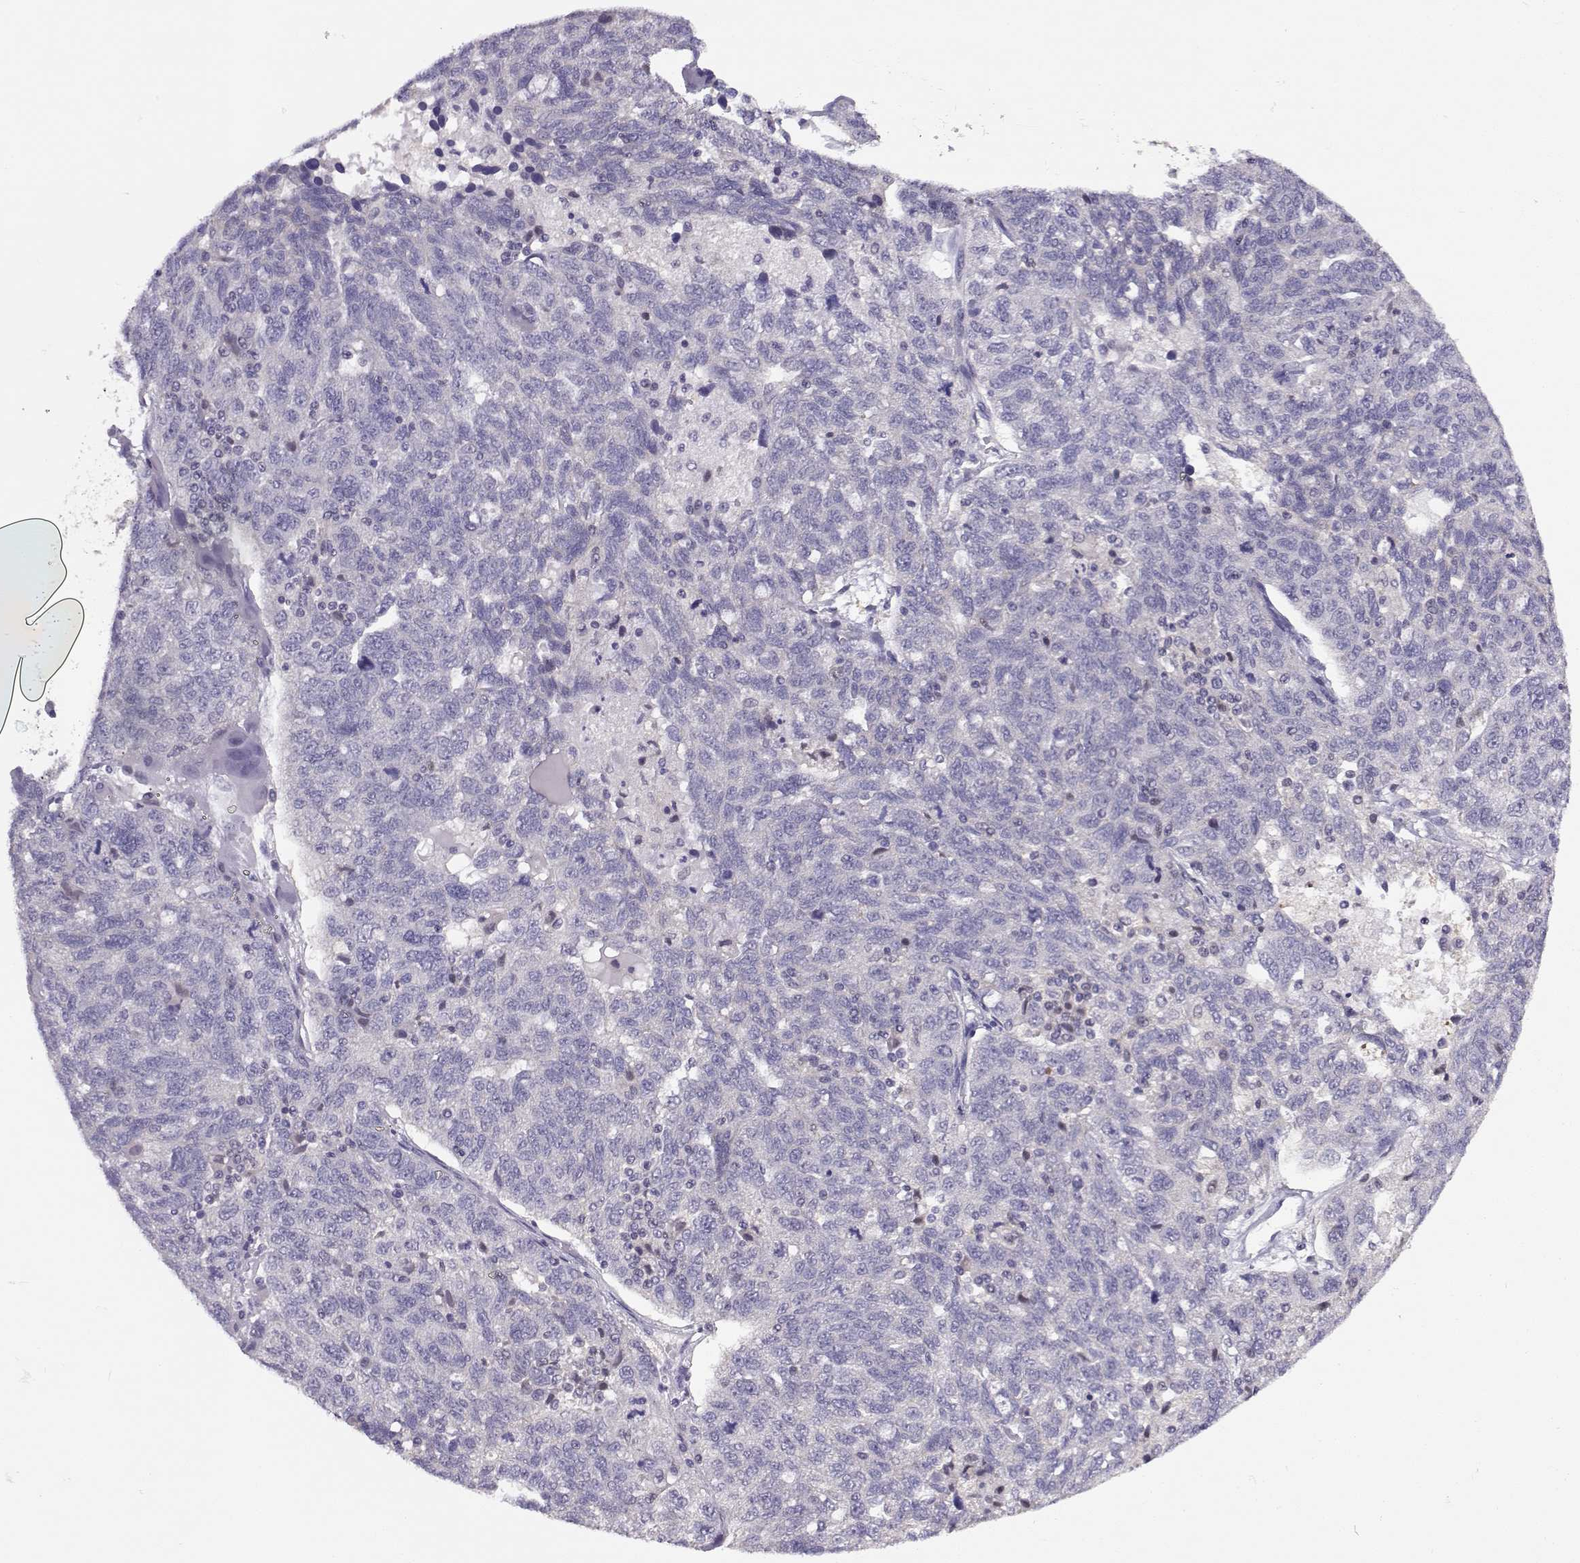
{"staining": {"intensity": "negative", "quantity": "none", "location": "none"}, "tissue": "ovarian cancer", "cell_type": "Tumor cells", "image_type": "cancer", "snomed": [{"axis": "morphology", "description": "Cystadenocarcinoma, serous, NOS"}, {"axis": "topography", "description": "Ovary"}], "caption": "High power microscopy photomicrograph of an IHC image of ovarian serous cystadenocarcinoma, revealing no significant staining in tumor cells. (DAB immunohistochemistry visualized using brightfield microscopy, high magnification).", "gene": "FEZF1", "patient": {"sex": "female", "age": 71}}